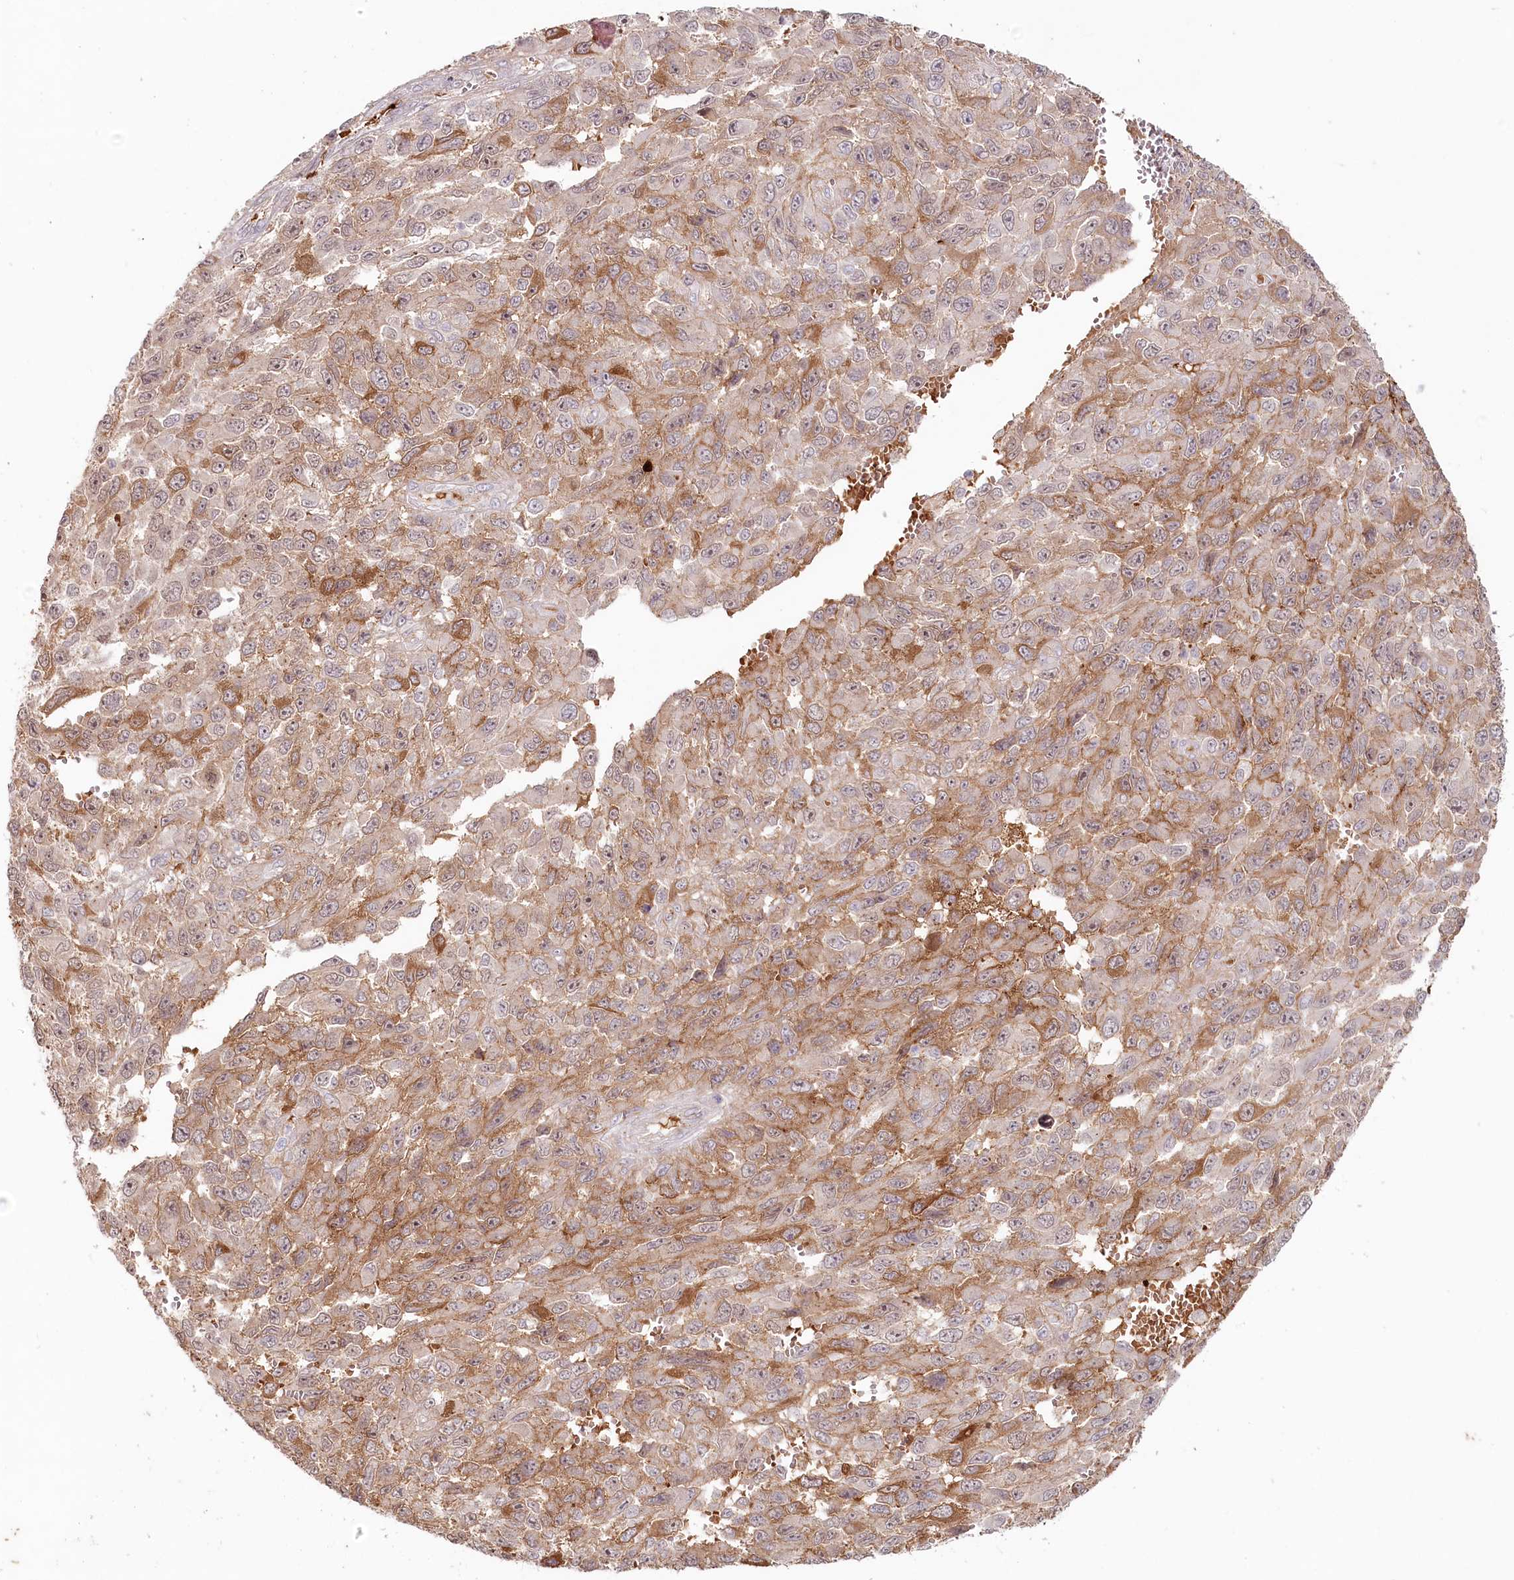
{"staining": {"intensity": "moderate", "quantity": "25%-75%", "location": "cytoplasmic/membranous"}, "tissue": "melanoma", "cell_type": "Tumor cells", "image_type": "cancer", "snomed": [{"axis": "morphology", "description": "Normal tissue, NOS"}, {"axis": "morphology", "description": "Malignant melanoma, NOS"}, {"axis": "topography", "description": "Skin"}], "caption": "Immunohistochemistry (IHC) image of neoplastic tissue: melanoma stained using IHC shows medium levels of moderate protein expression localized specifically in the cytoplasmic/membranous of tumor cells, appearing as a cytoplasmic/membranous brown color.", "gene": "PSAPL1", "patient": {"sex": "female", "age": 96}}